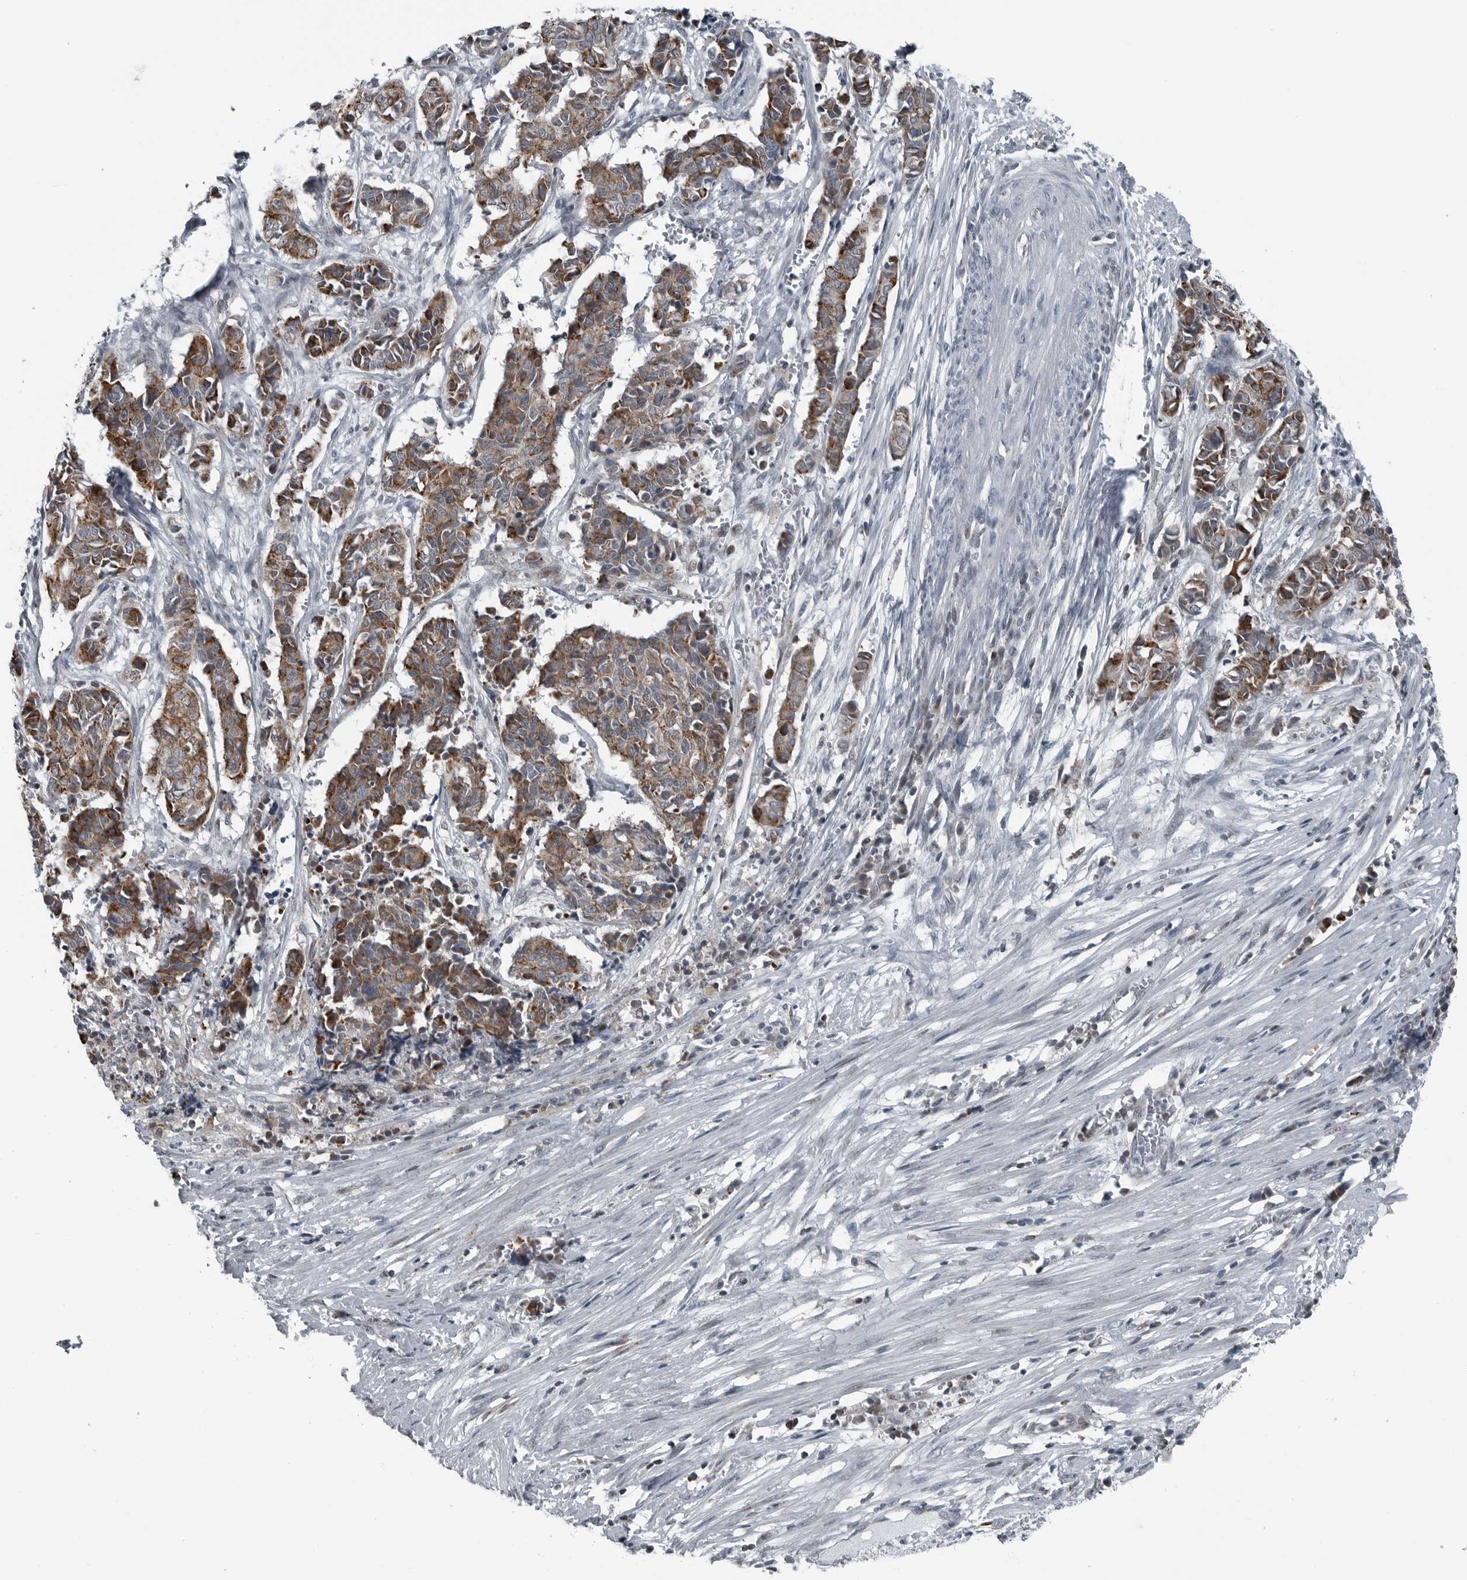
{"staining": {"intensity": "moderate", "quantity": ">75%", "location": "cytoplasmic/membranous"}, "tissue": "cervical cancer", "cell_type": "Tumor cells", "image_type": "cancer", "snomed": [{"axis": "morphology", "description": "Normal tissue, NOS"}, {"axis": "morphology", "description": "Squamous cell carcinoma, NOS"}, {"axis": "topography", "description": "Cervix"}], "caption": "Protein staining of cervical cancer (squamous cell carcinoma) tissue reveals moderate cytoplasmic/membranous expression in about >75% of tumor cells.", "gene": "GAK", "patient": {"sex": "female", "age": 35}}